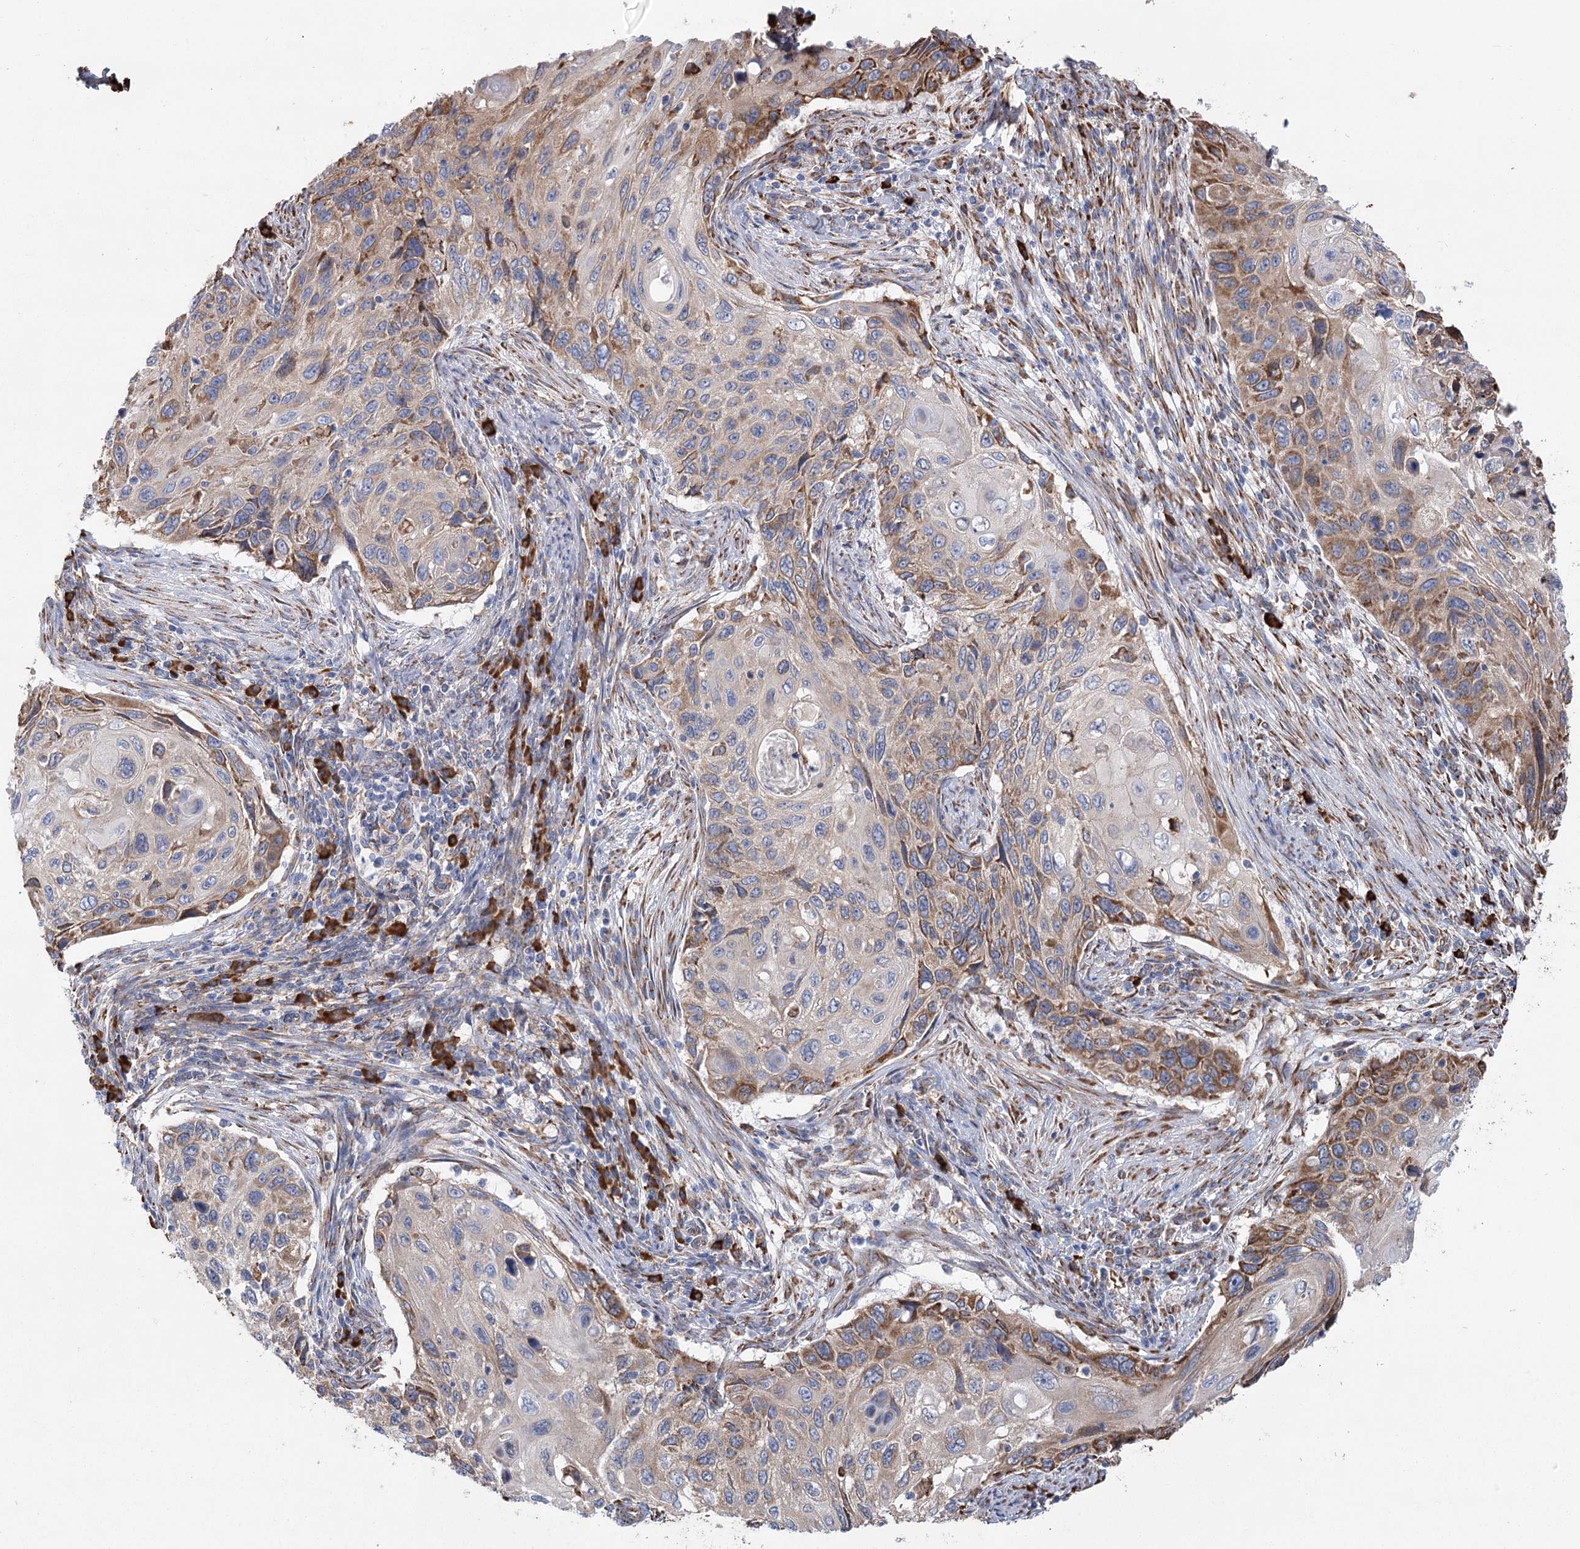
{"staining": {"intensity": "moderate", "quantity": "25%-75%", "location": "cytoplasmic/membranous"}, "tissue": "cervical cancer", "cell_type": "Tumor cells", "image_type": "cancer", "snomed": [{"axis": "morphology", "description": "Squamous cell carcinoma, NOS"}, {"axis": "topography", "description": "Cervix"}], "caption": "High-power microscopy captured an immunohistochemistry image of cervical cancer (squamous cell carcinoma), revealing moderate cytoplasmic/membranous staining in about 25%-75% of tumor cells.", "gene": "METTL24", "patient": {"sex": "female", "age": 70}}